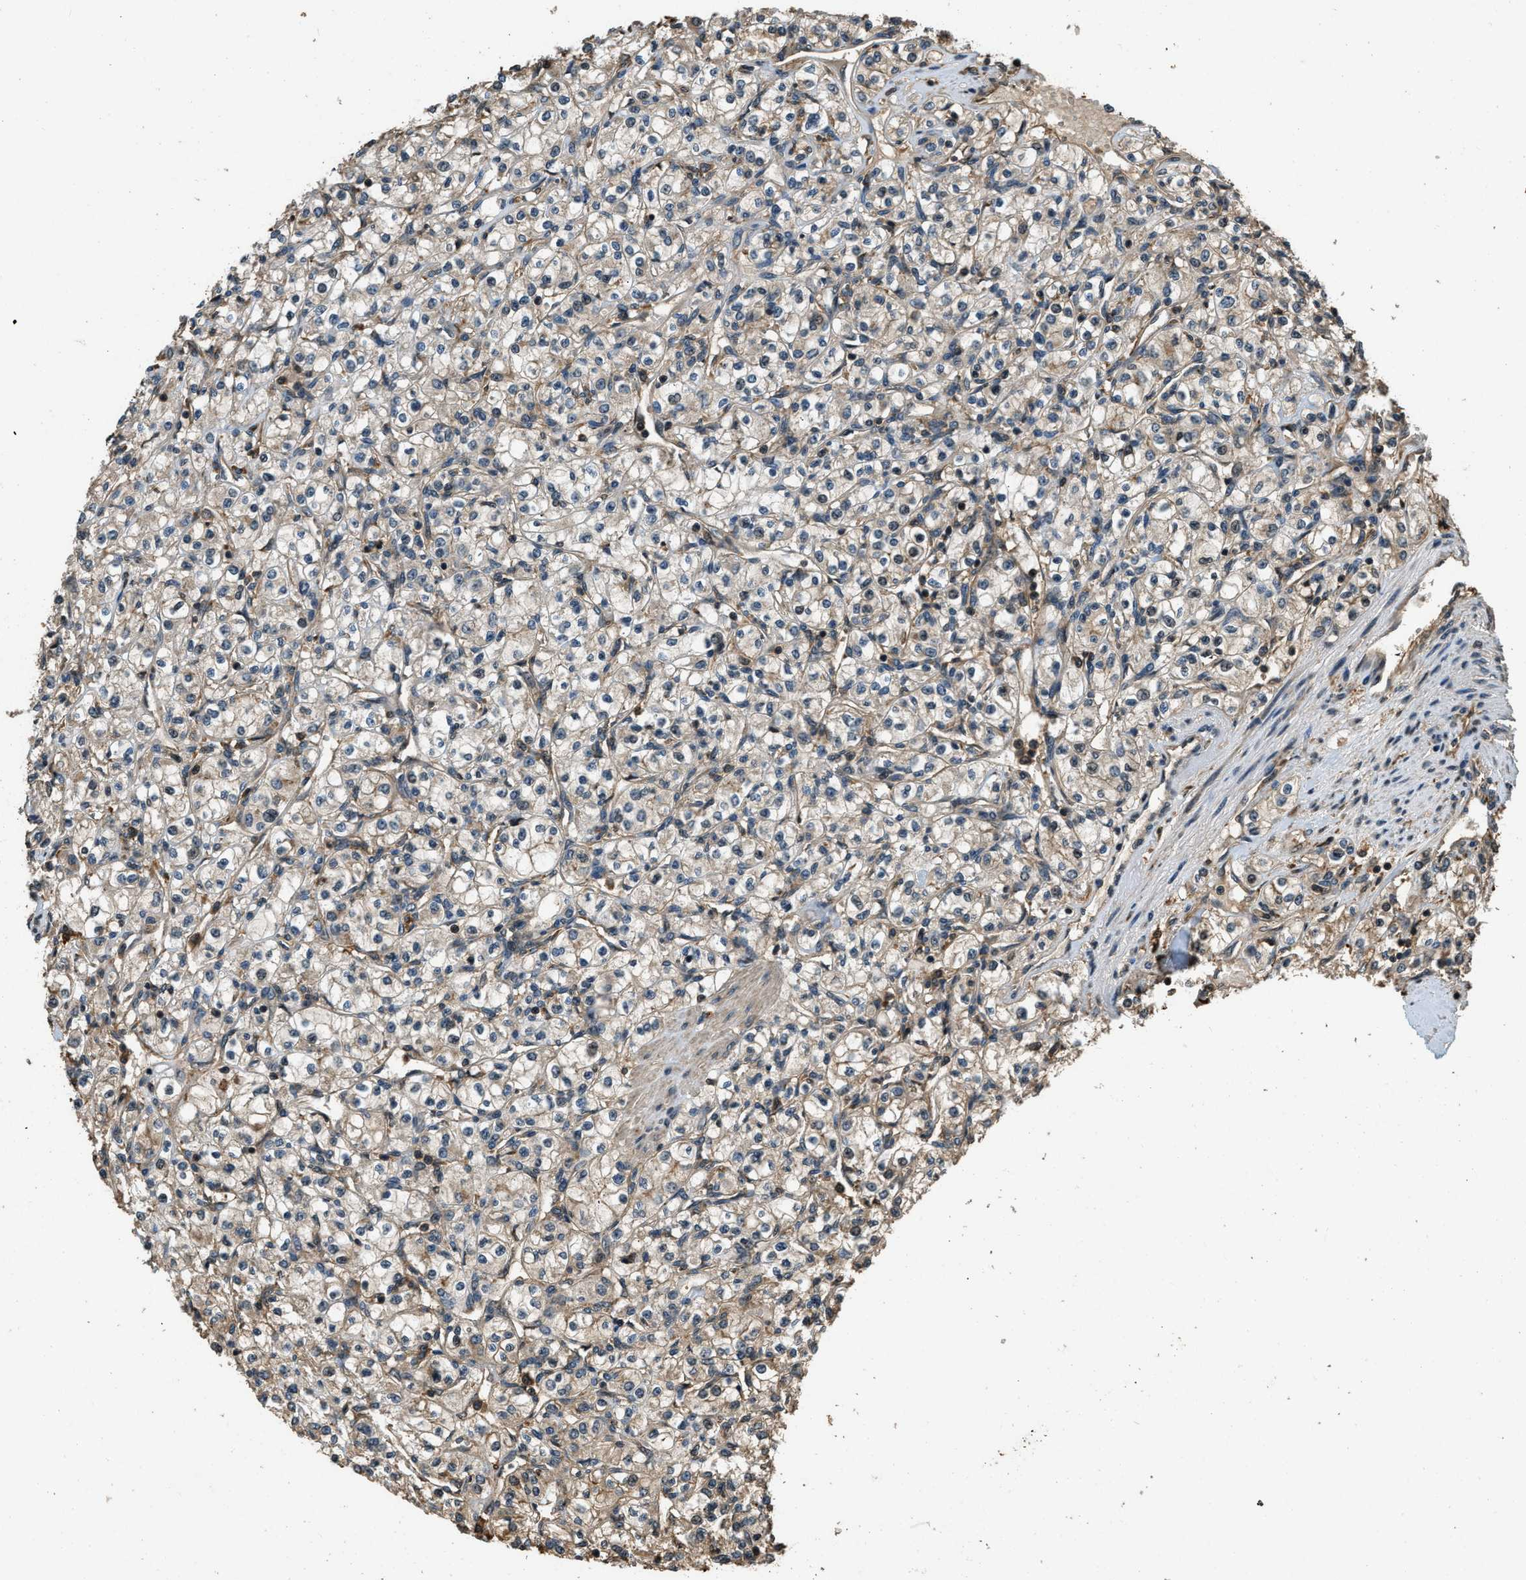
{"staining": {"intensity": "weak", "quantity": "<25%", "location": "cytoplasmic/membranous"}, "tissue": "renal cancer", "cell_type": "Tumor cells", "image_type": "cancer", "snomed": [{"axis": "morphology", "description": "Adenocarcinoma, NOS"}, {"axis": "topography", "description": "Kidney"}], "caption": "Immunohistochemical staining of renal adenocarcinoma displays no significant positivity in tumor cells. (Immunohistochemistry, brightfield microscopy, high magnification).", "gene": "RAP2A", "patient": {"sex": "male", "age": 77}}